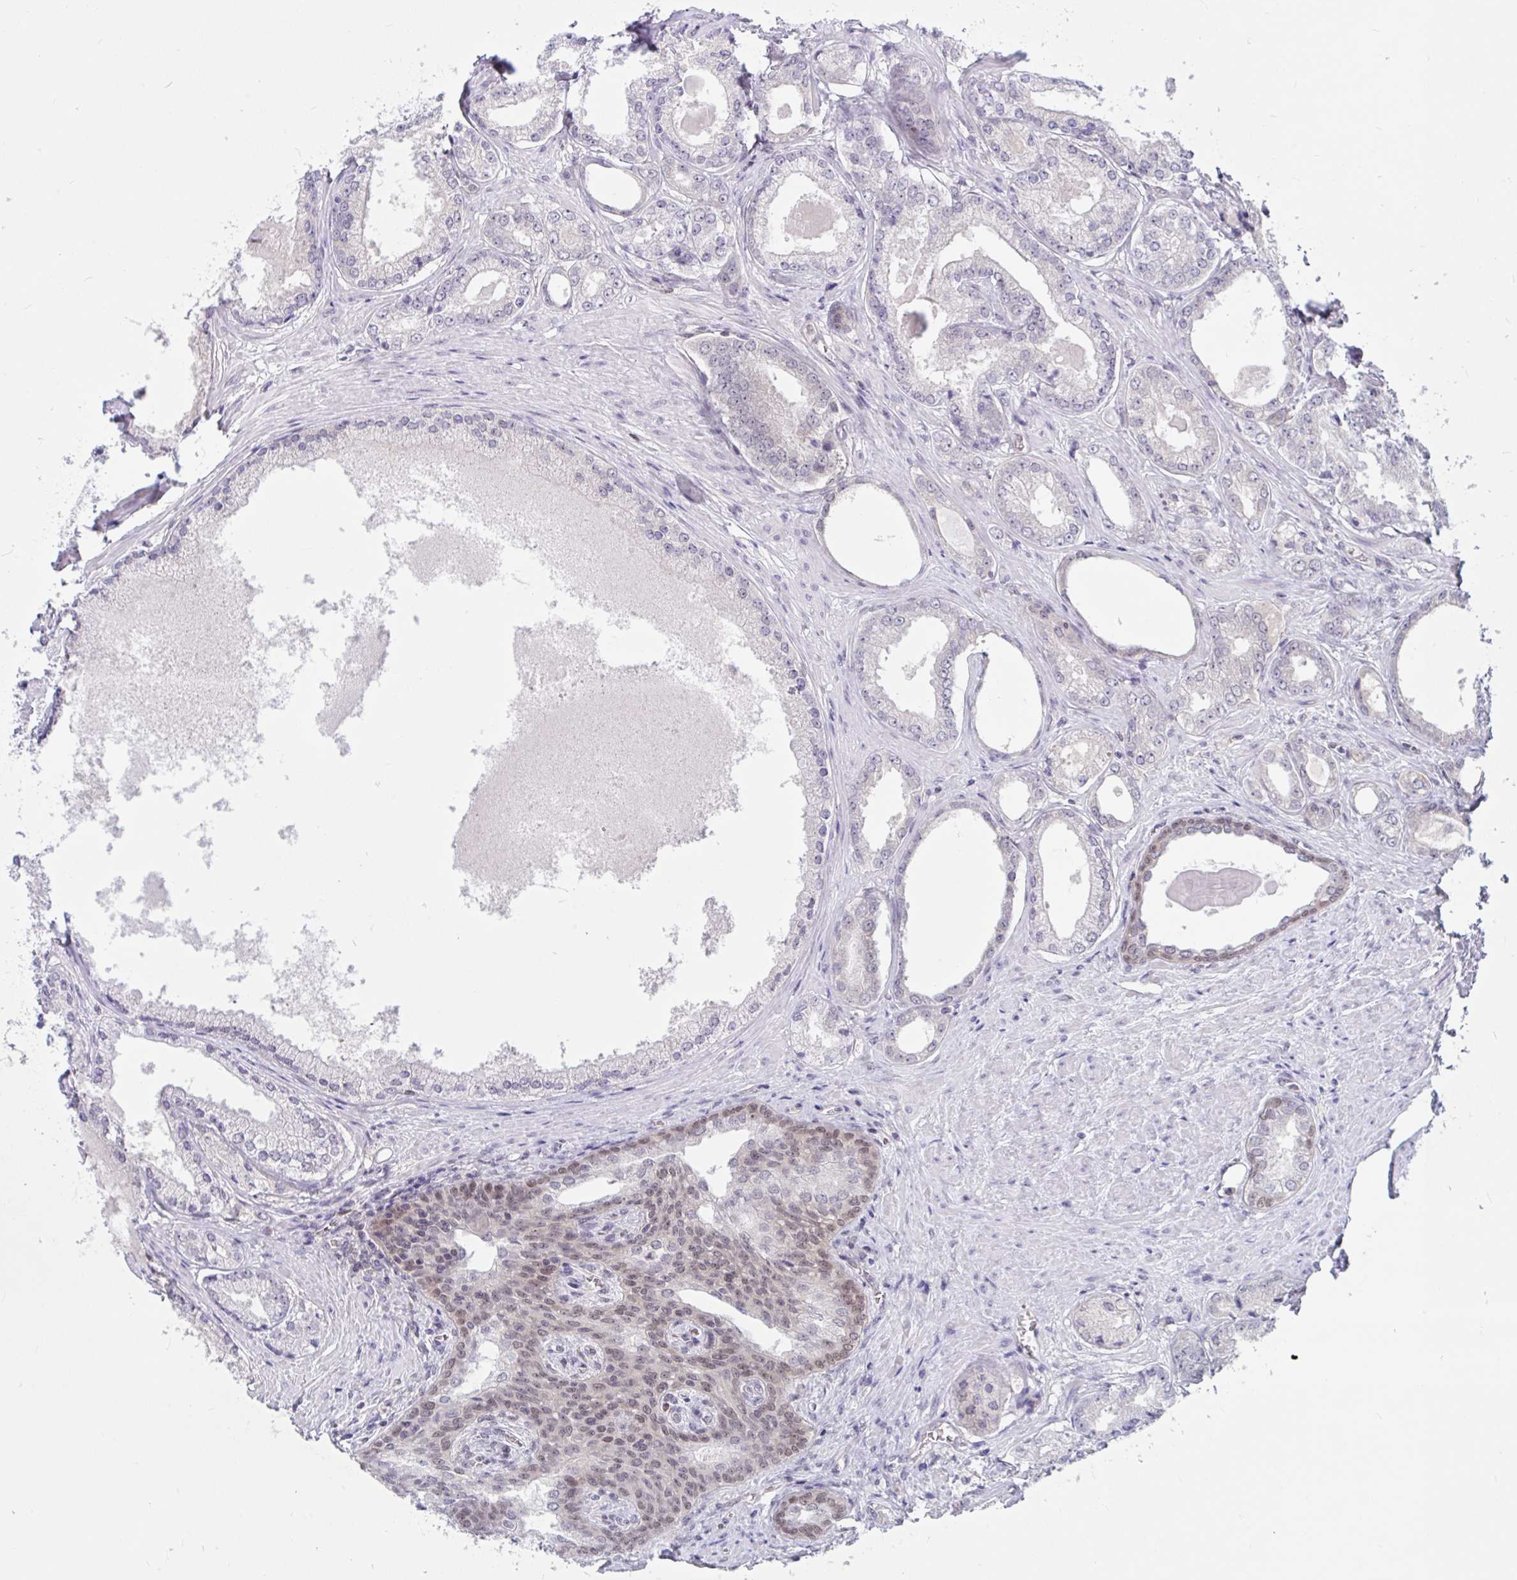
{"staining": {"intensity": "negative", "quantity": "none", "location": "none"}, "tissue": "prostate cancer", "cell_type": "Tumor cells", "image_type": "cancer", "snomed": [{"axis": "morphology", "description": "Adenocarcinoma, NOS"}, {"axis": "morphology", "description": "Adenocarcinoma, Low grade"}, {"axis": "topography", "description": "Prostate"}], "caption": "DAB immunohistochemical staining of prostate cancer (low-grade adenocarcinoma) shows no significant staining in tumor cells.", "gene": "TSN", "patient": {"sex": "male", "age": 68}}